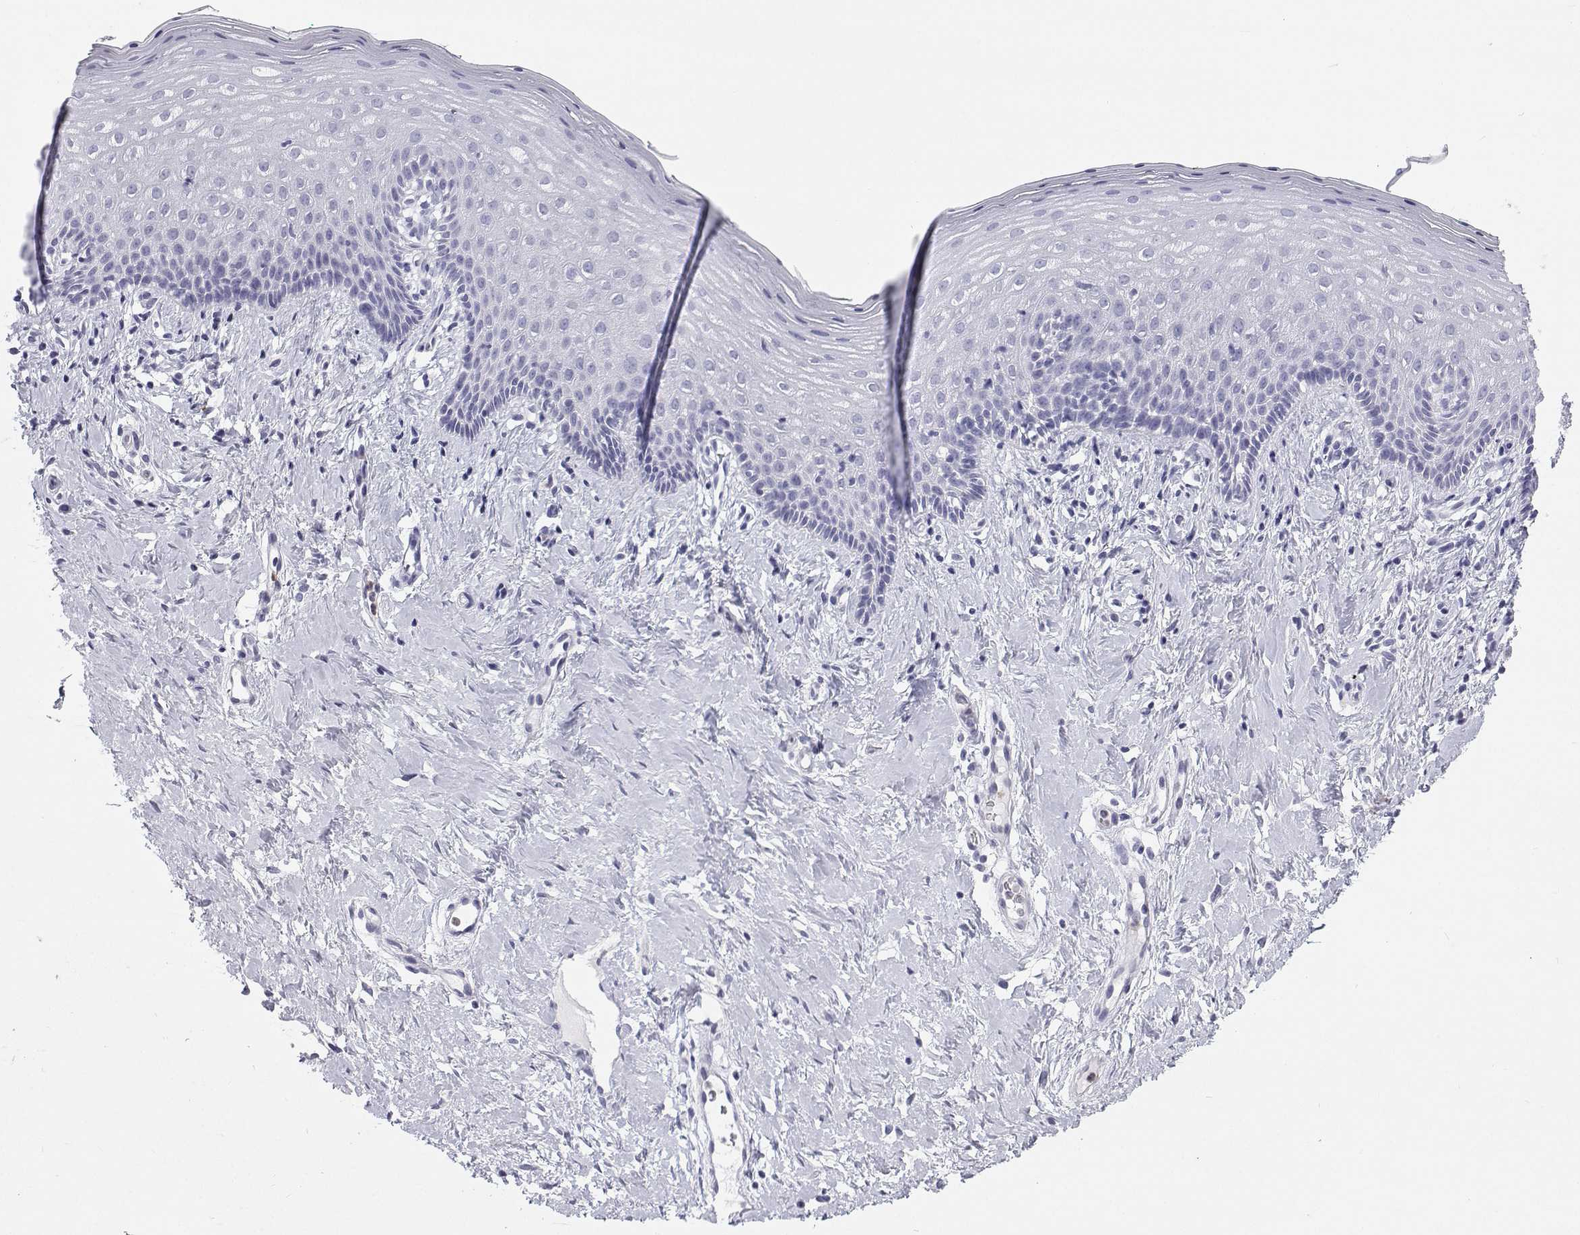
{"staining": {"intensity": "negative", "quantity": "none", "location": "none"}, "tissue": "vagina", "cell_type": "Squamous epithelial cells", "image_type": "normal", "snomed": [{"axis": "morphology", "description": "Normal tissue, NOS"}, {"axis": "topography", "description": "Vagina"}], "caption": "DAB (3,3'-diaminobenzidine) immunohistochemical staining of normal vagina displays no significant positivity in squamous epithelial cells. (DAB IHC visualized using brightfield microscopy, high magnification).", "gene": "SFTPB", "patient": {"sex": "female", "age": 42}}